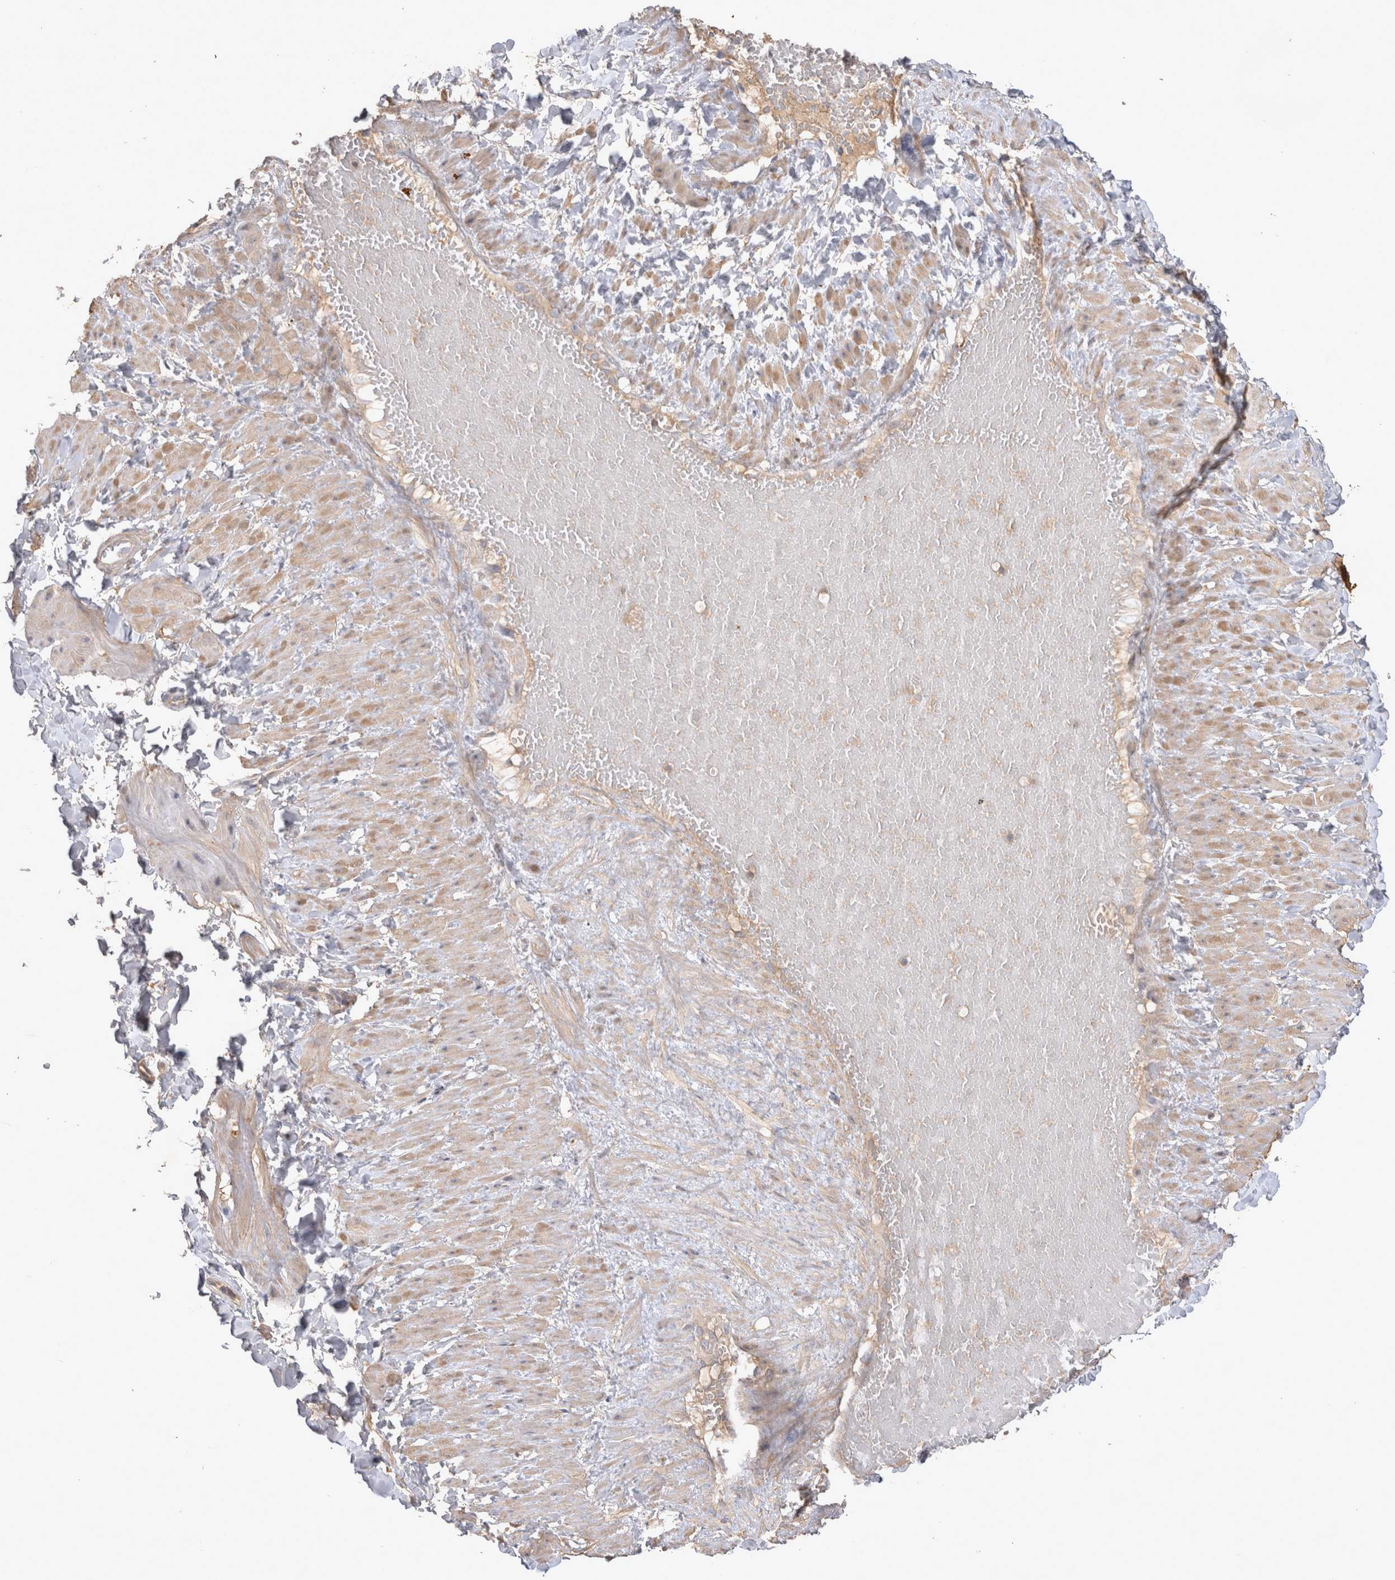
{"staining": {"intensity": "weak", "quantity": ">75%", "location": "cytoplasmic/membranous"}, "tissue": "soft tissue", "cell_type": "Fibroblasts", "image_type": "normal", "snomed": [{"axis": "morphology", "description": "Normal tissue, NOS"}, {"axis": "topography", "description": "Adipose tissue"}, {"axis": "topography", "description": "Vascular tissue"}, {"axis": "topography", "description": "Peripheral nerve tissue"}], "caption": "The micrograph reveals immunohistochemical staining of benign soft tissue. There is weak cytoplasmic/membranous staining is seen in about >75% of fibroblasts.", "gene": "SRD5A3", "patient": {"sex": "male", "age": 25}}